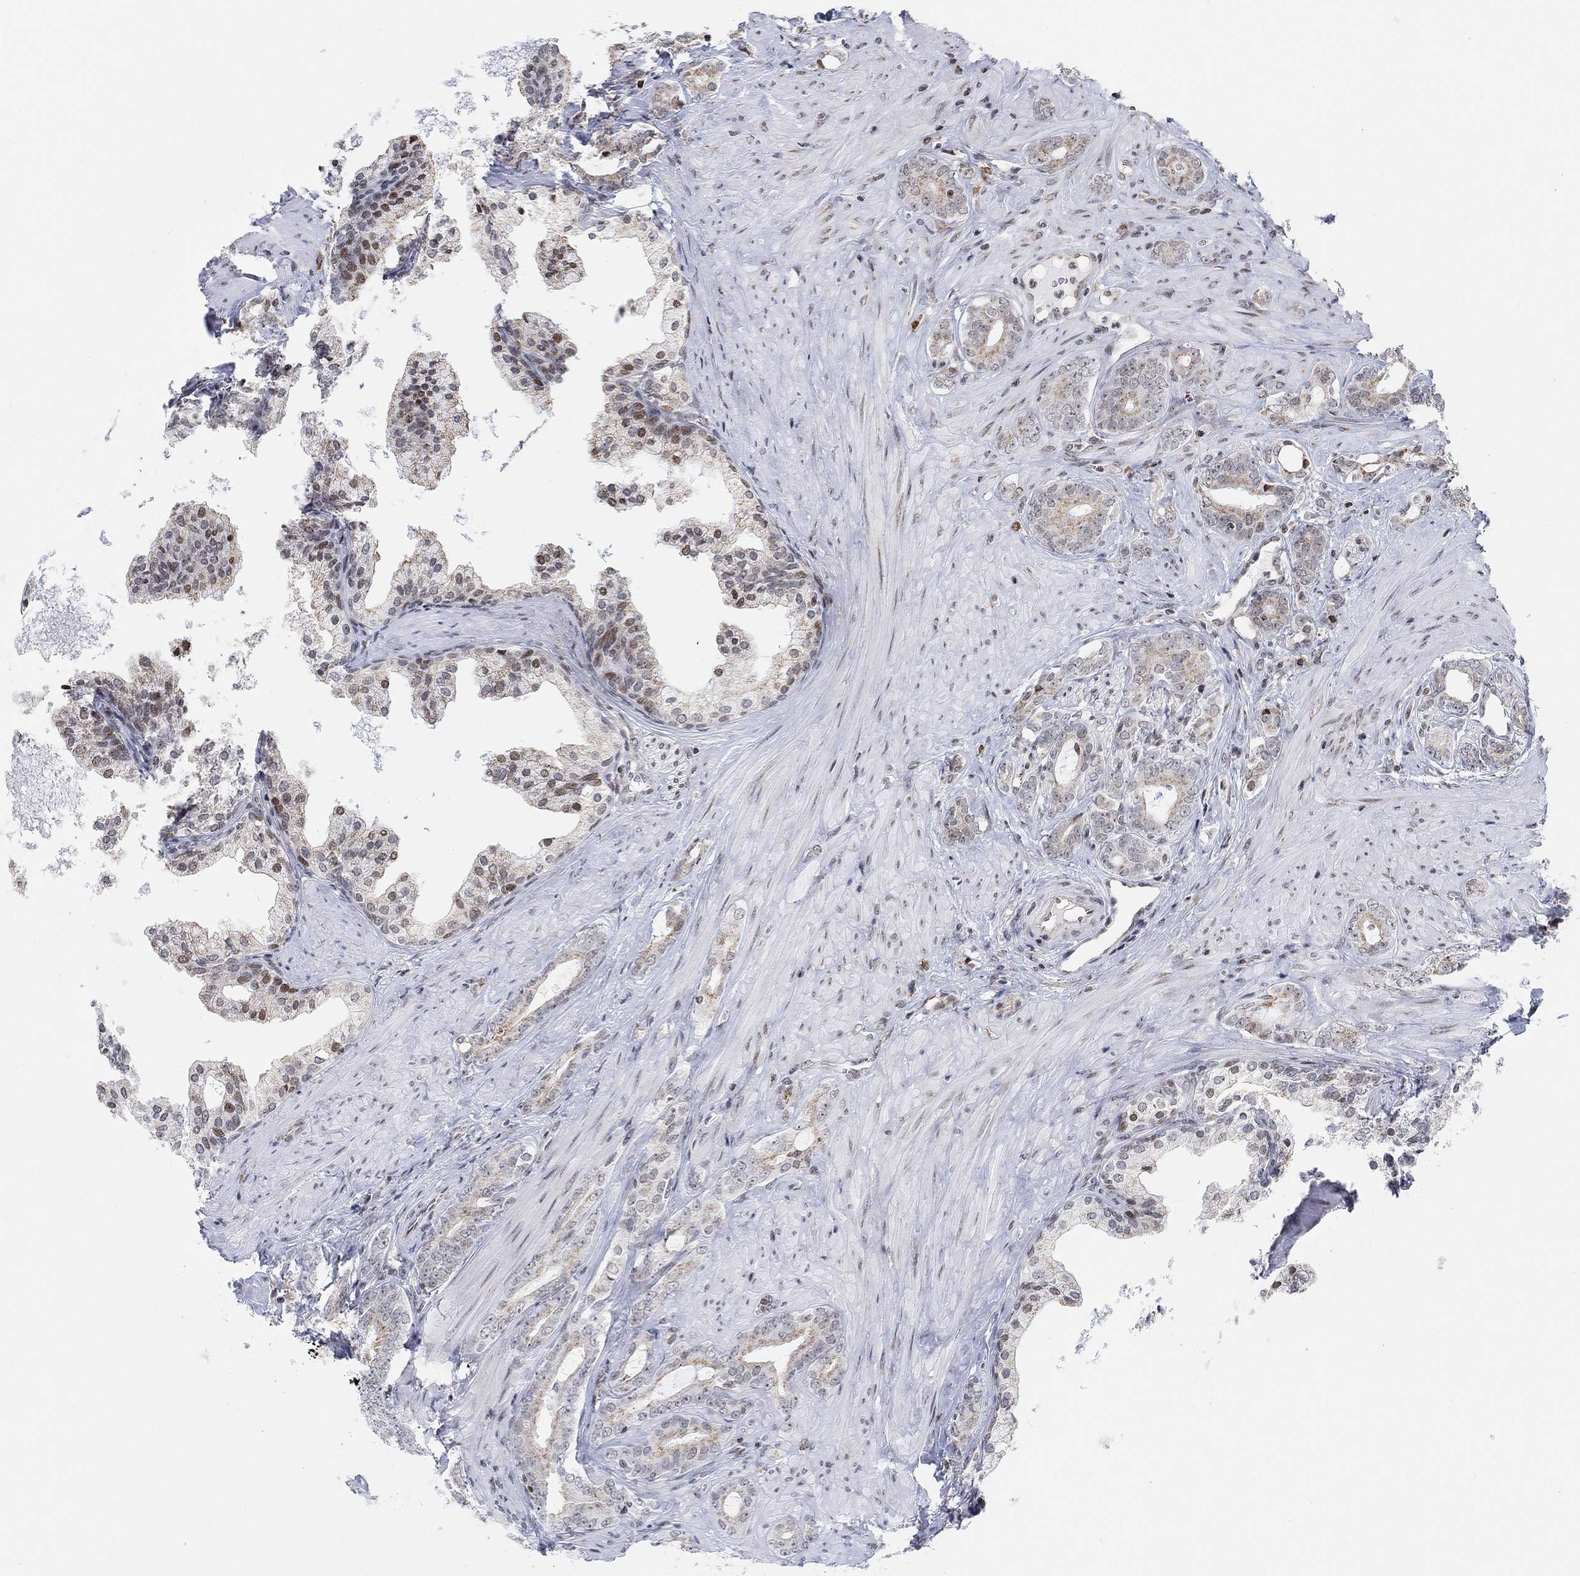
{"staining": {"intensity": "moderate", "quantity": "<25%", "location": "cytoplasmic/membranous,nuclear"}, "tissue": "prostate cancer", "cell_type": "Tumor cells", "image_type": "cancer", "snomed": [{"axis": "morphology", "description": "Adenocarcinoma, NOS"}, {"axis": "topography", "description": "Prostate"}], "caption": "Immunohistochemistry (IHC) of human prostate cancer (adenocarcinoma) shows low levels of moderate cytoplasmic/membranous and nuclear expression in about <25% of tumor cells. (DAB = brown stain, brightfield microscopy at high magnification).", "gene": "ABHD14A", "patient": {"sex": "male", "age": 55}}